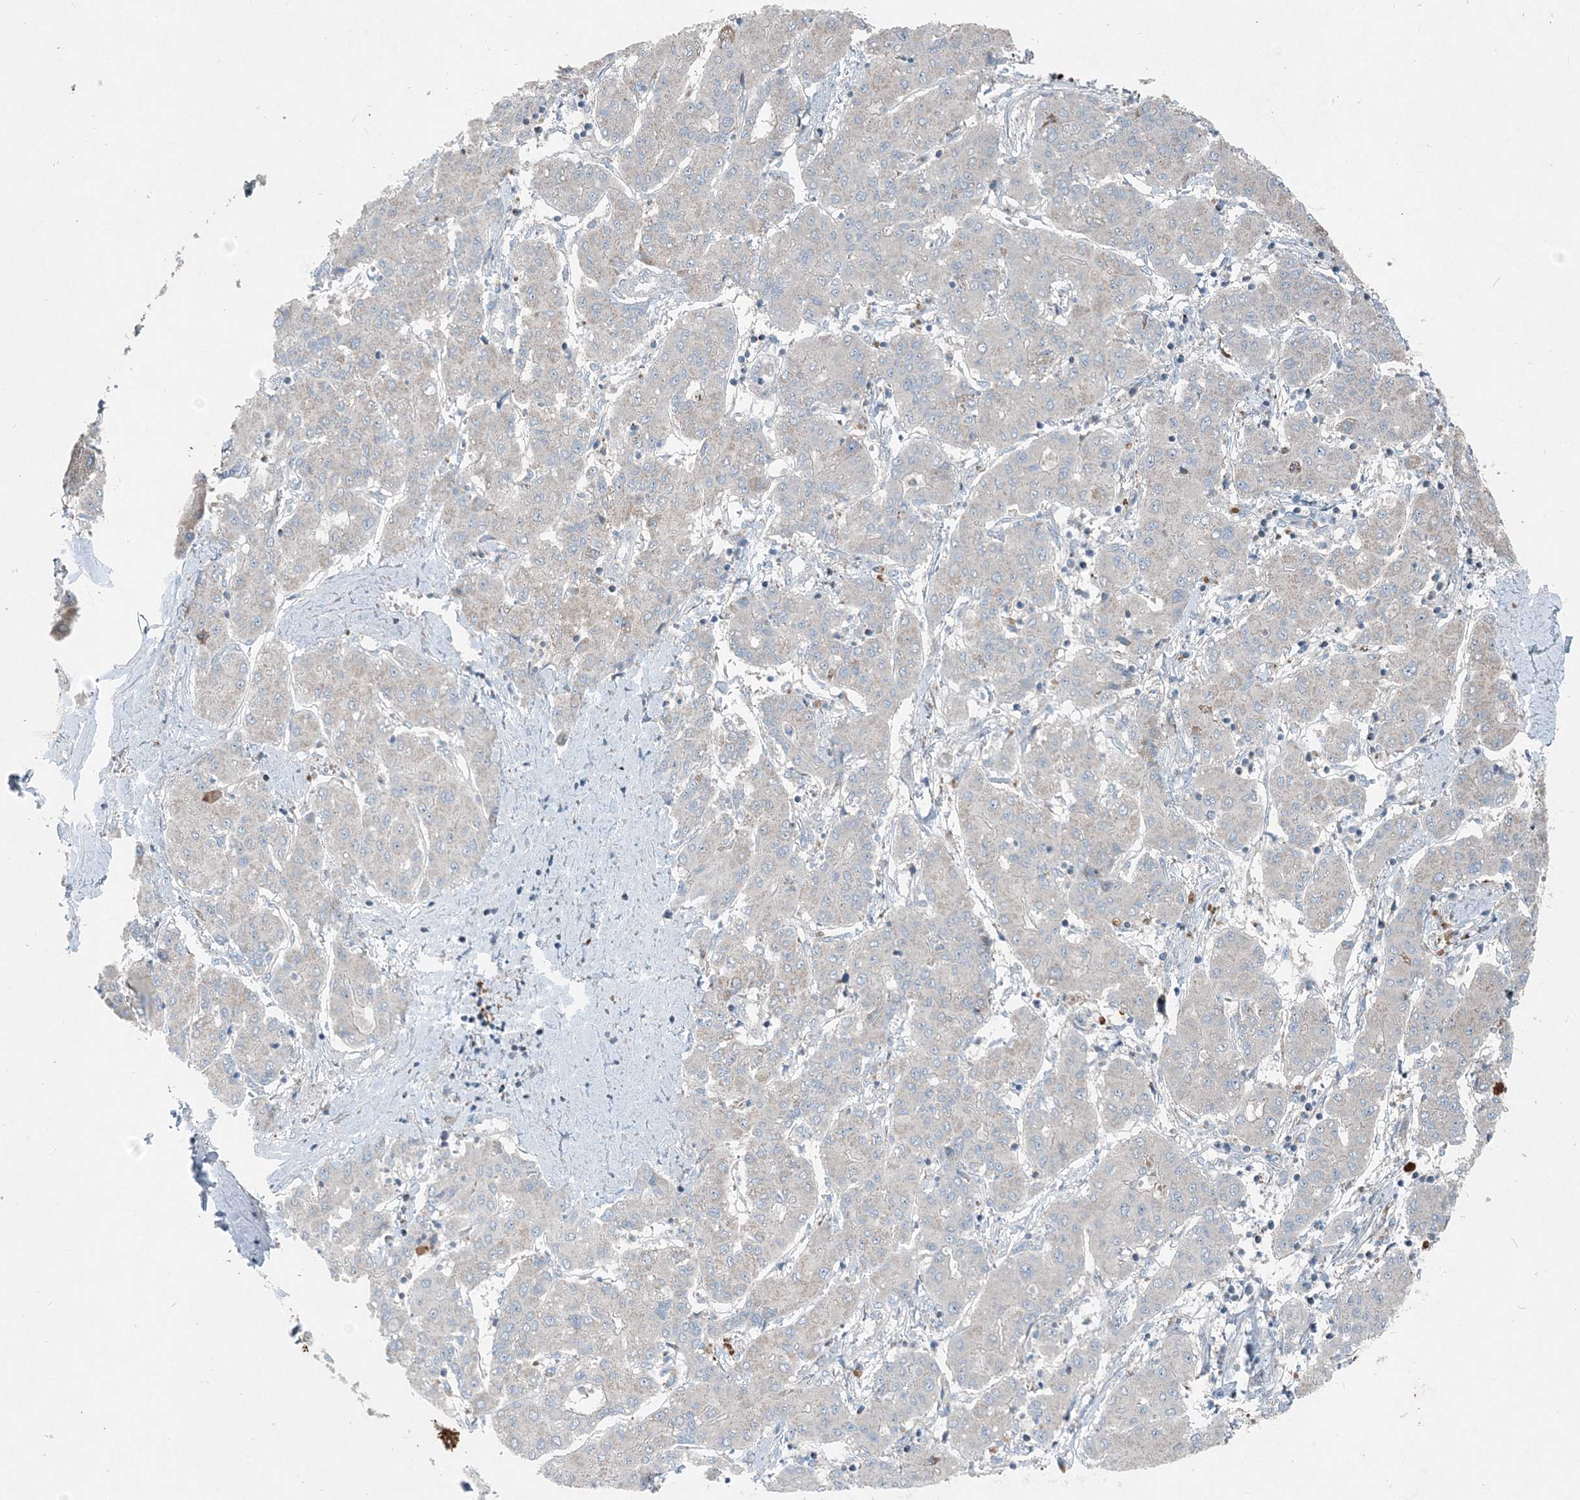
{"staining": {"intensity": "negative", "quantity": "none", "location": "none"}, "tissue": "liver cancer", "cell_type": "Tumor cells", "image_type": "cancer", "snomed": [{"axis": "morphology", "description": "Carcinoma, Hepatocellular, NOS"}, {"axis": "topography", "description": "Liver"}], "caption": "Protein analysis of liver cancer demonstrates no significant positivity in tumor cells.", "gene": "INTU", "patient": {"sex": "male", "age": 65}}